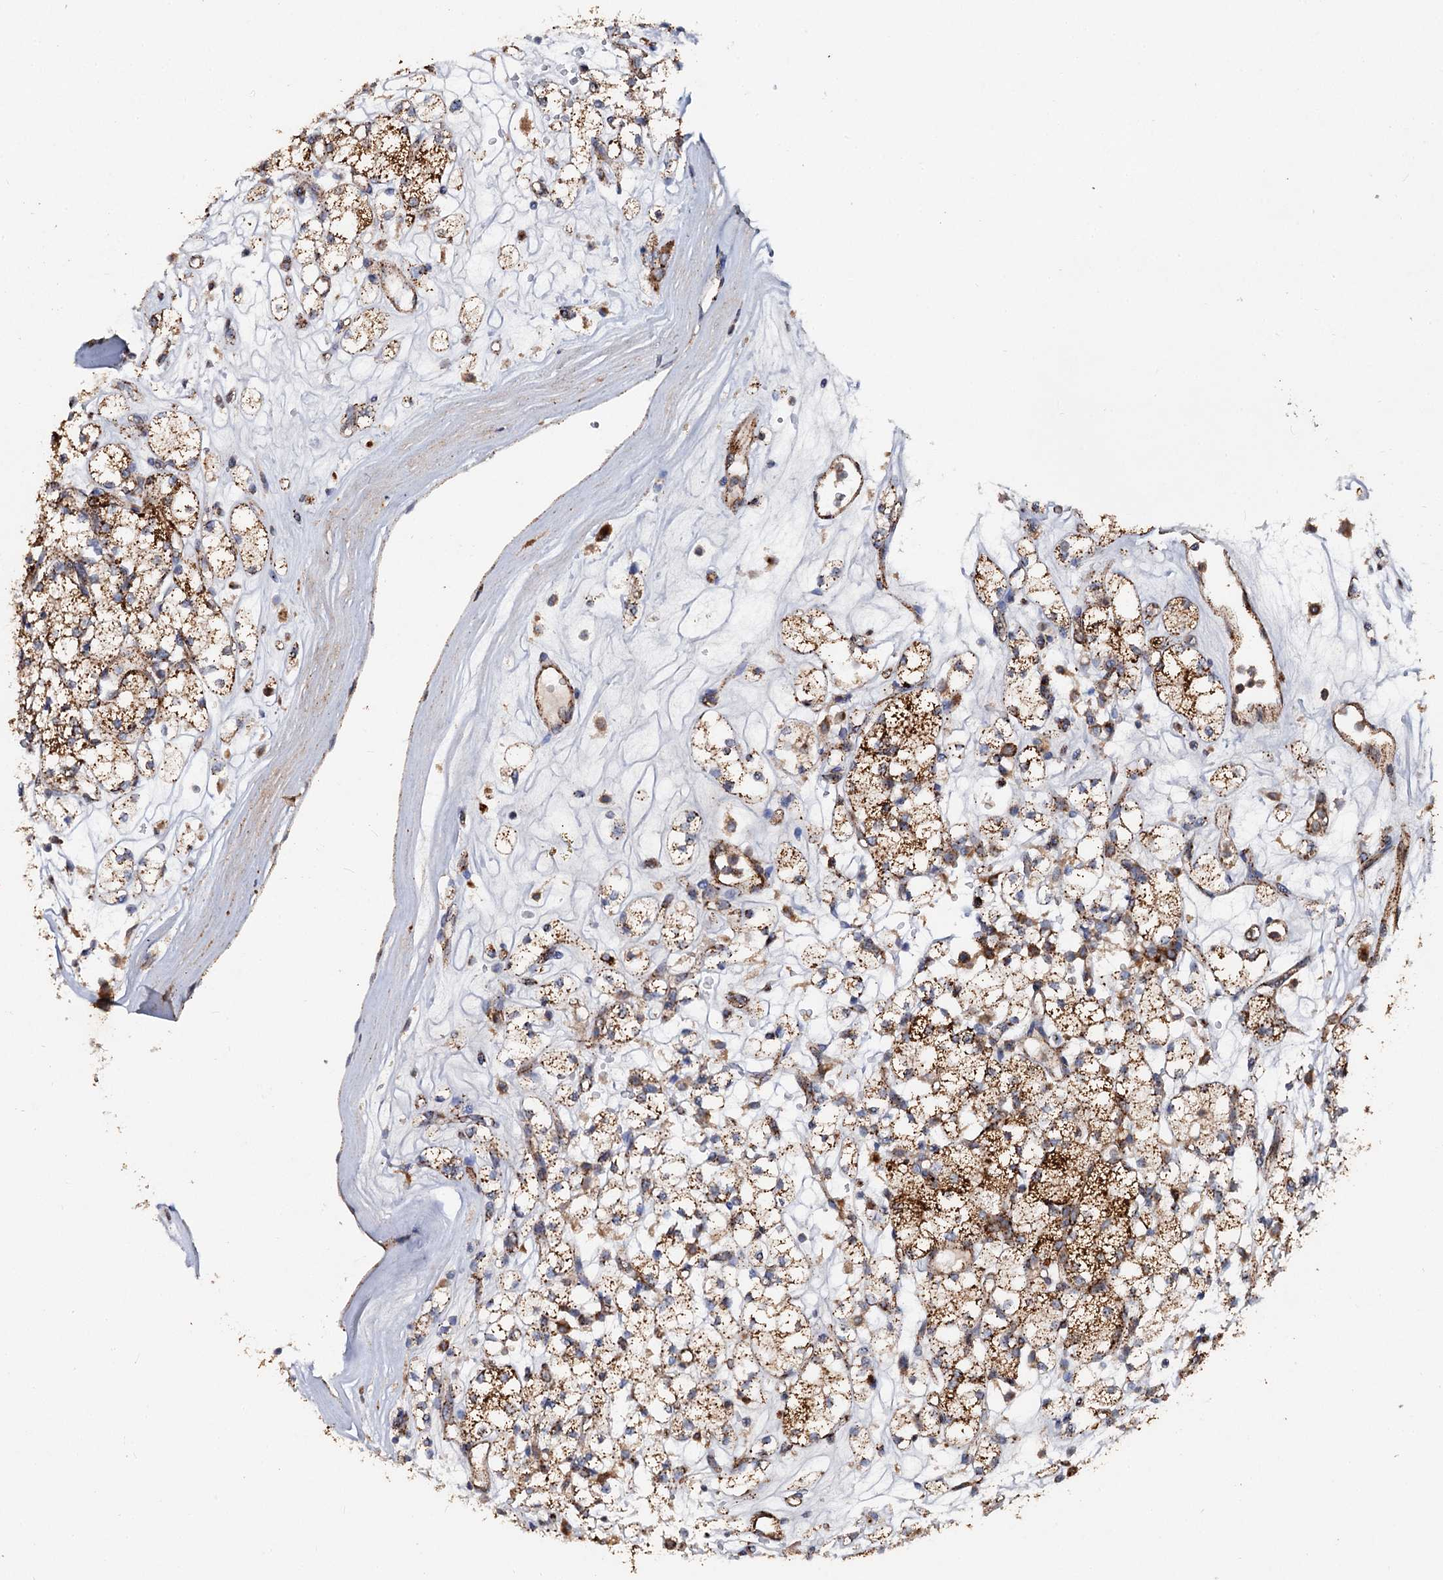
{"staining": {"intensity": "strong", "quantity": ">75%", "location": "cytoplasmic/membranous"}, "tissue": "renal cancer", "cell_type": "Tumor cells", "image_type": "cancer", "snomed": [{"axis": "morphology", "description": "Adenocarcinoma, NOS"}, {"axis": "topography", "description": "Kidney"}], "caption": "Protein analysis of renal cancer tissue displays strong cytoplasmic/membranous staining in approximately >75% of tumor cells. The staining is performed using DAB (3,3'-diaminobenzidine) brown chromogen to label protein expression. The nuclei are counter-stained blue using hematoxylin.", "gene": "GBA1", "patient": {"sex": "male", "age": 77}}